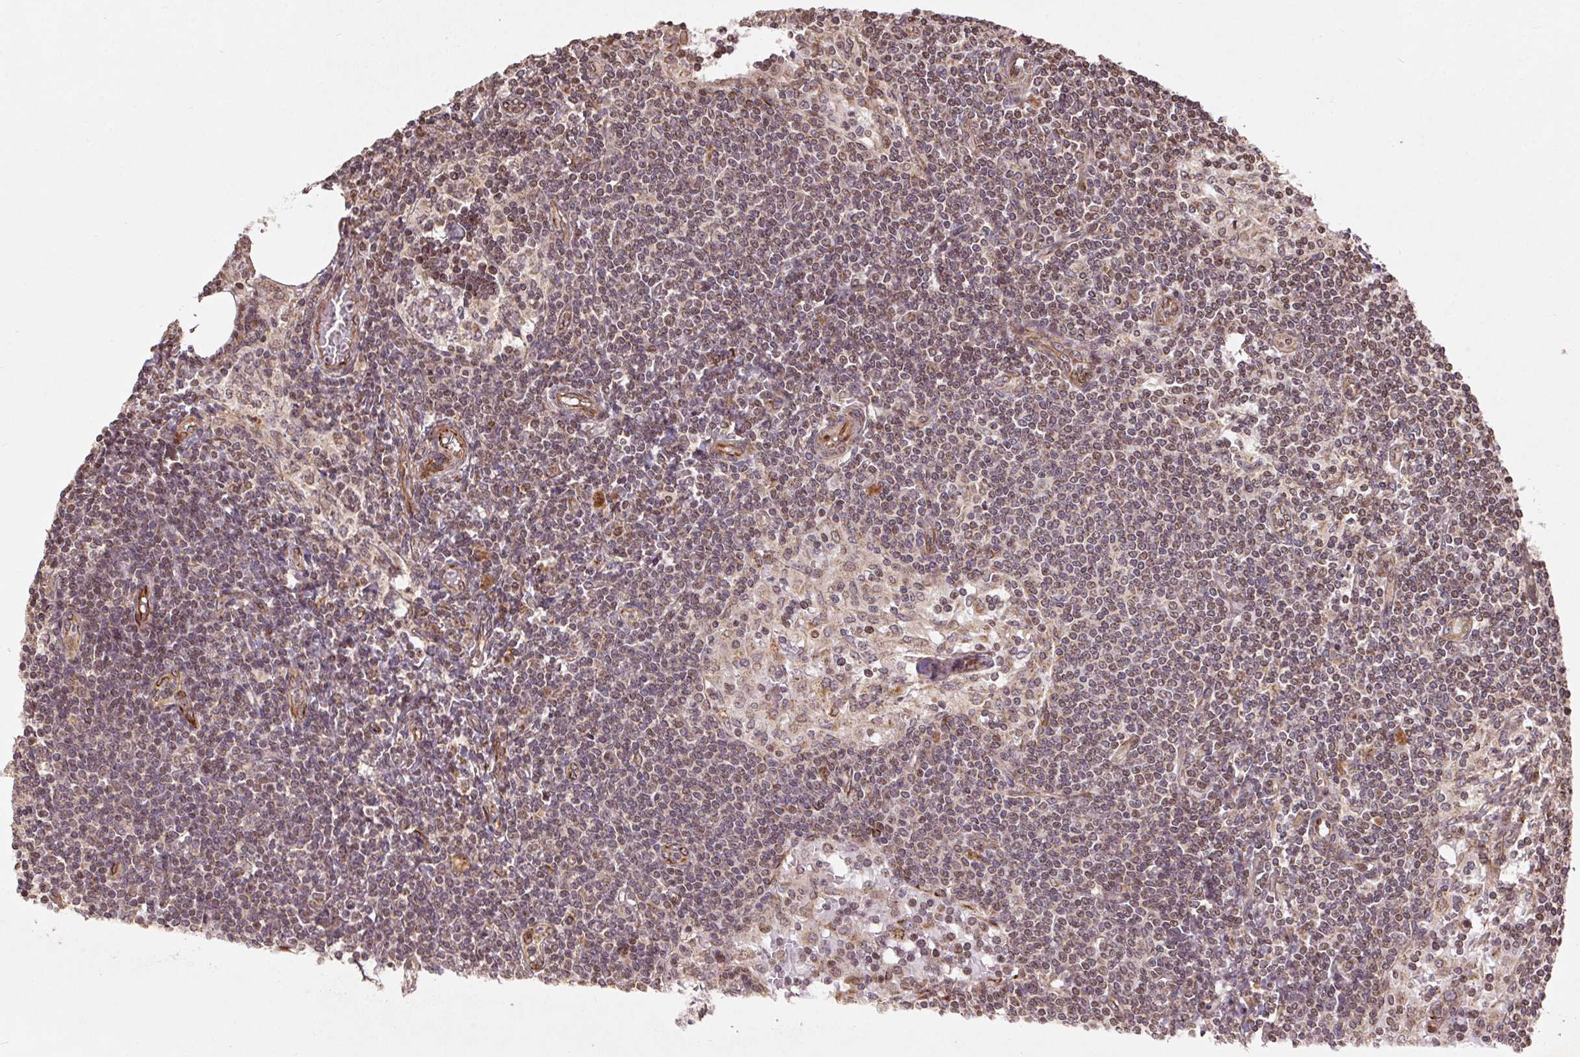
{"staining": {"intensity": "weak", "quantity": "<25%", "location": "cytoplasmic/membranous"}, "tissue": "lymph node", "cell_type": "Germinal center cells", "image_type": "normal", "snomed": [{"axis": "morphology", "description": "Normal tissue, NOS"}, {"axis": "topography", "description": "Lymph node"}], "caption": "IHC histopathology image of unremarkable lymph node: lymph node stained with DAB (3,3'-diaminobenzidine) exhibits no significant protein positivity in germinal center cells.", "gene": "SPRED2", "patient": {"sex": "female", "age": 69}}